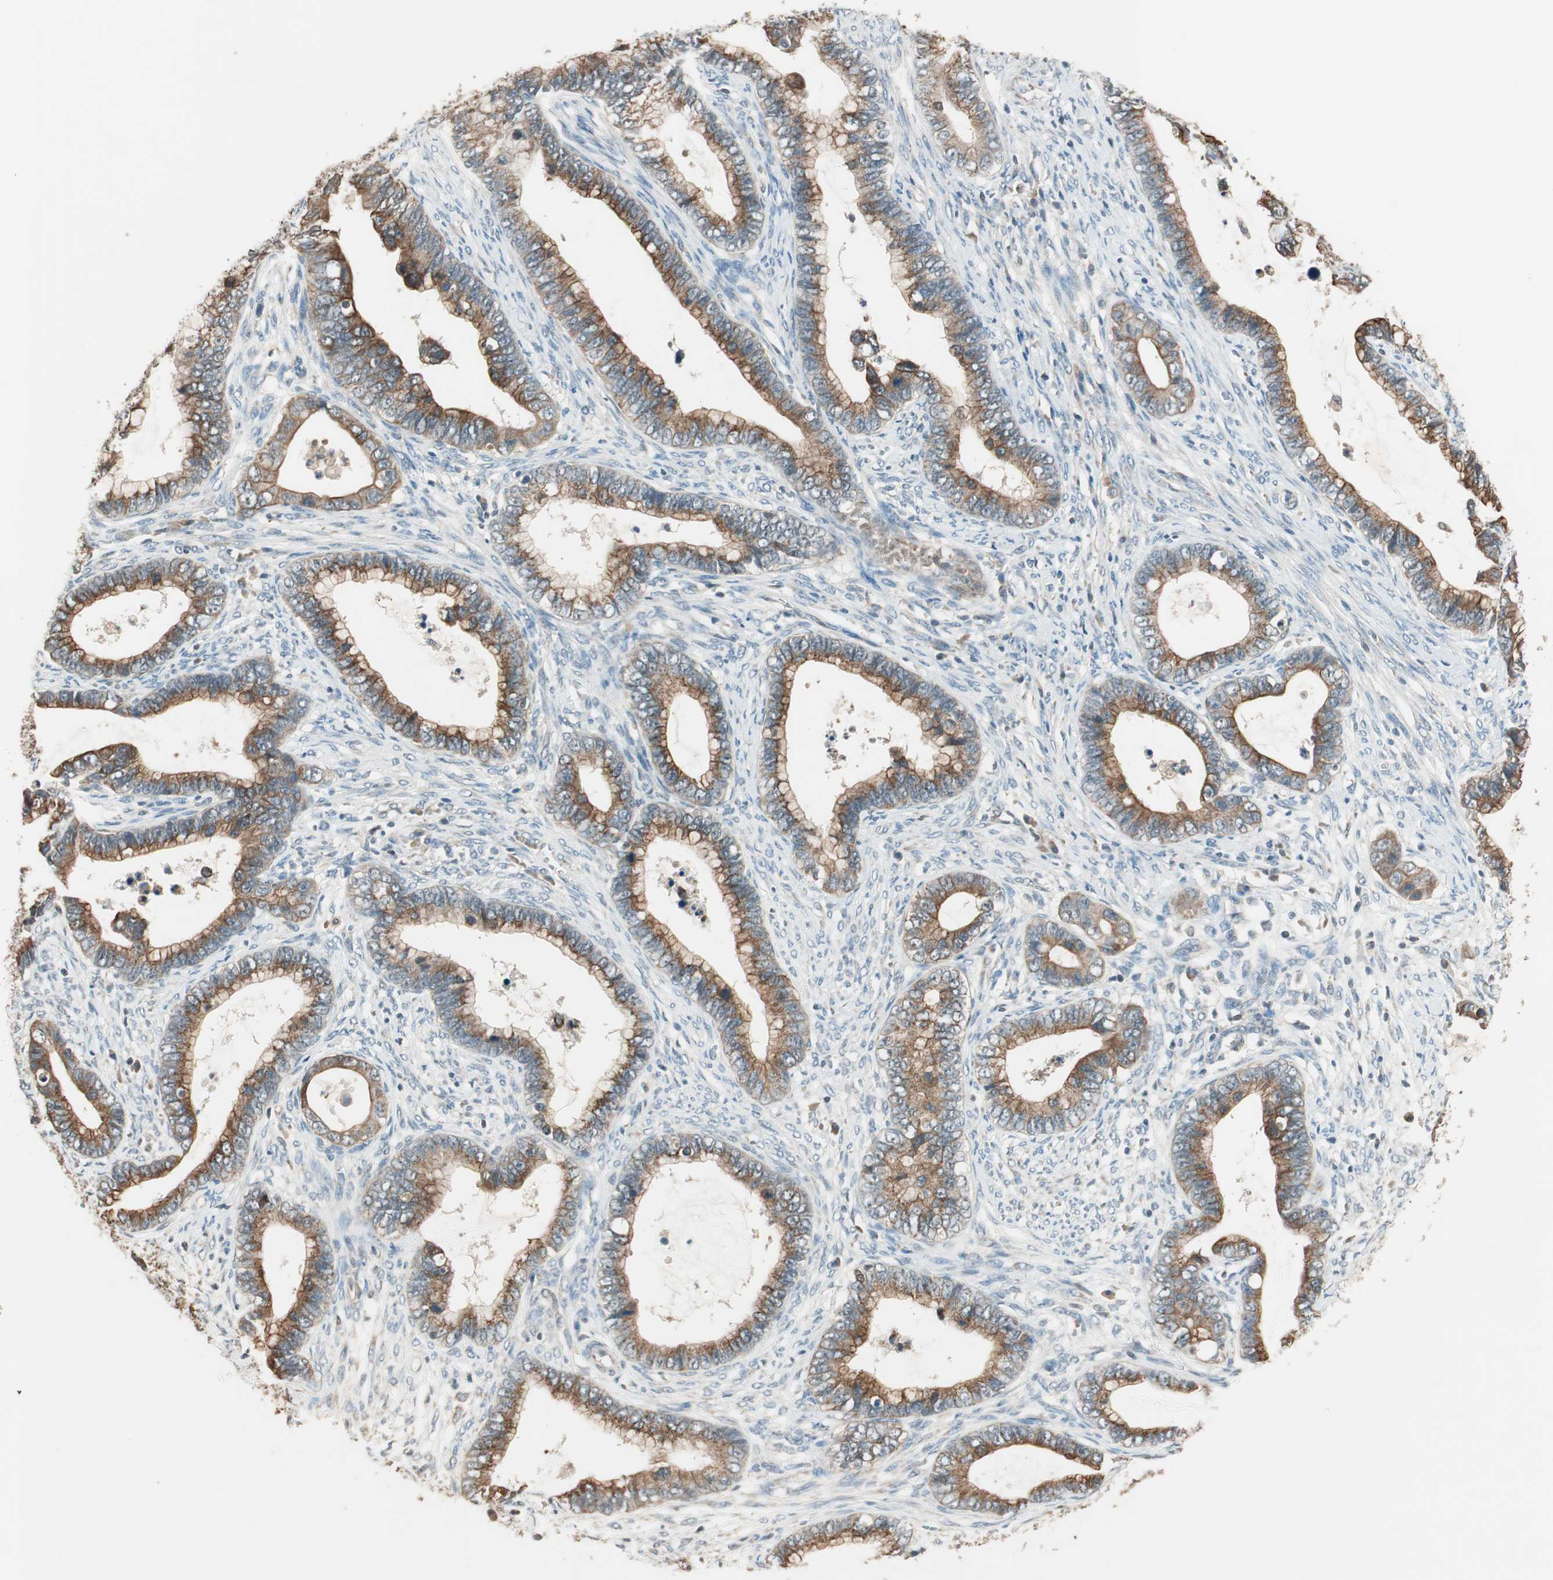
{"staining": {"intensity": "moderate", "quantity": ">75%", "location": "cytoplasmic/membranous"}, "tissue": "cervical cancer", "cell_type": "Tumor cells", "image_type": "cancer", "snomed": [{"axis": "morphology", "description": "Adenocarcinoma, NOS"}, {"axis": "topography", "description": "Cervix"}], "caption": "DAB (3,3'-diaminobenzidine) immunohistochemical staining of cervical adenocarcinoma exhibits moderate cytoplasmic/membranous protein expression in about >75% of tumor cells.", "gene": "TRIM21", "patient": {"sex": "female", "age": 44}}